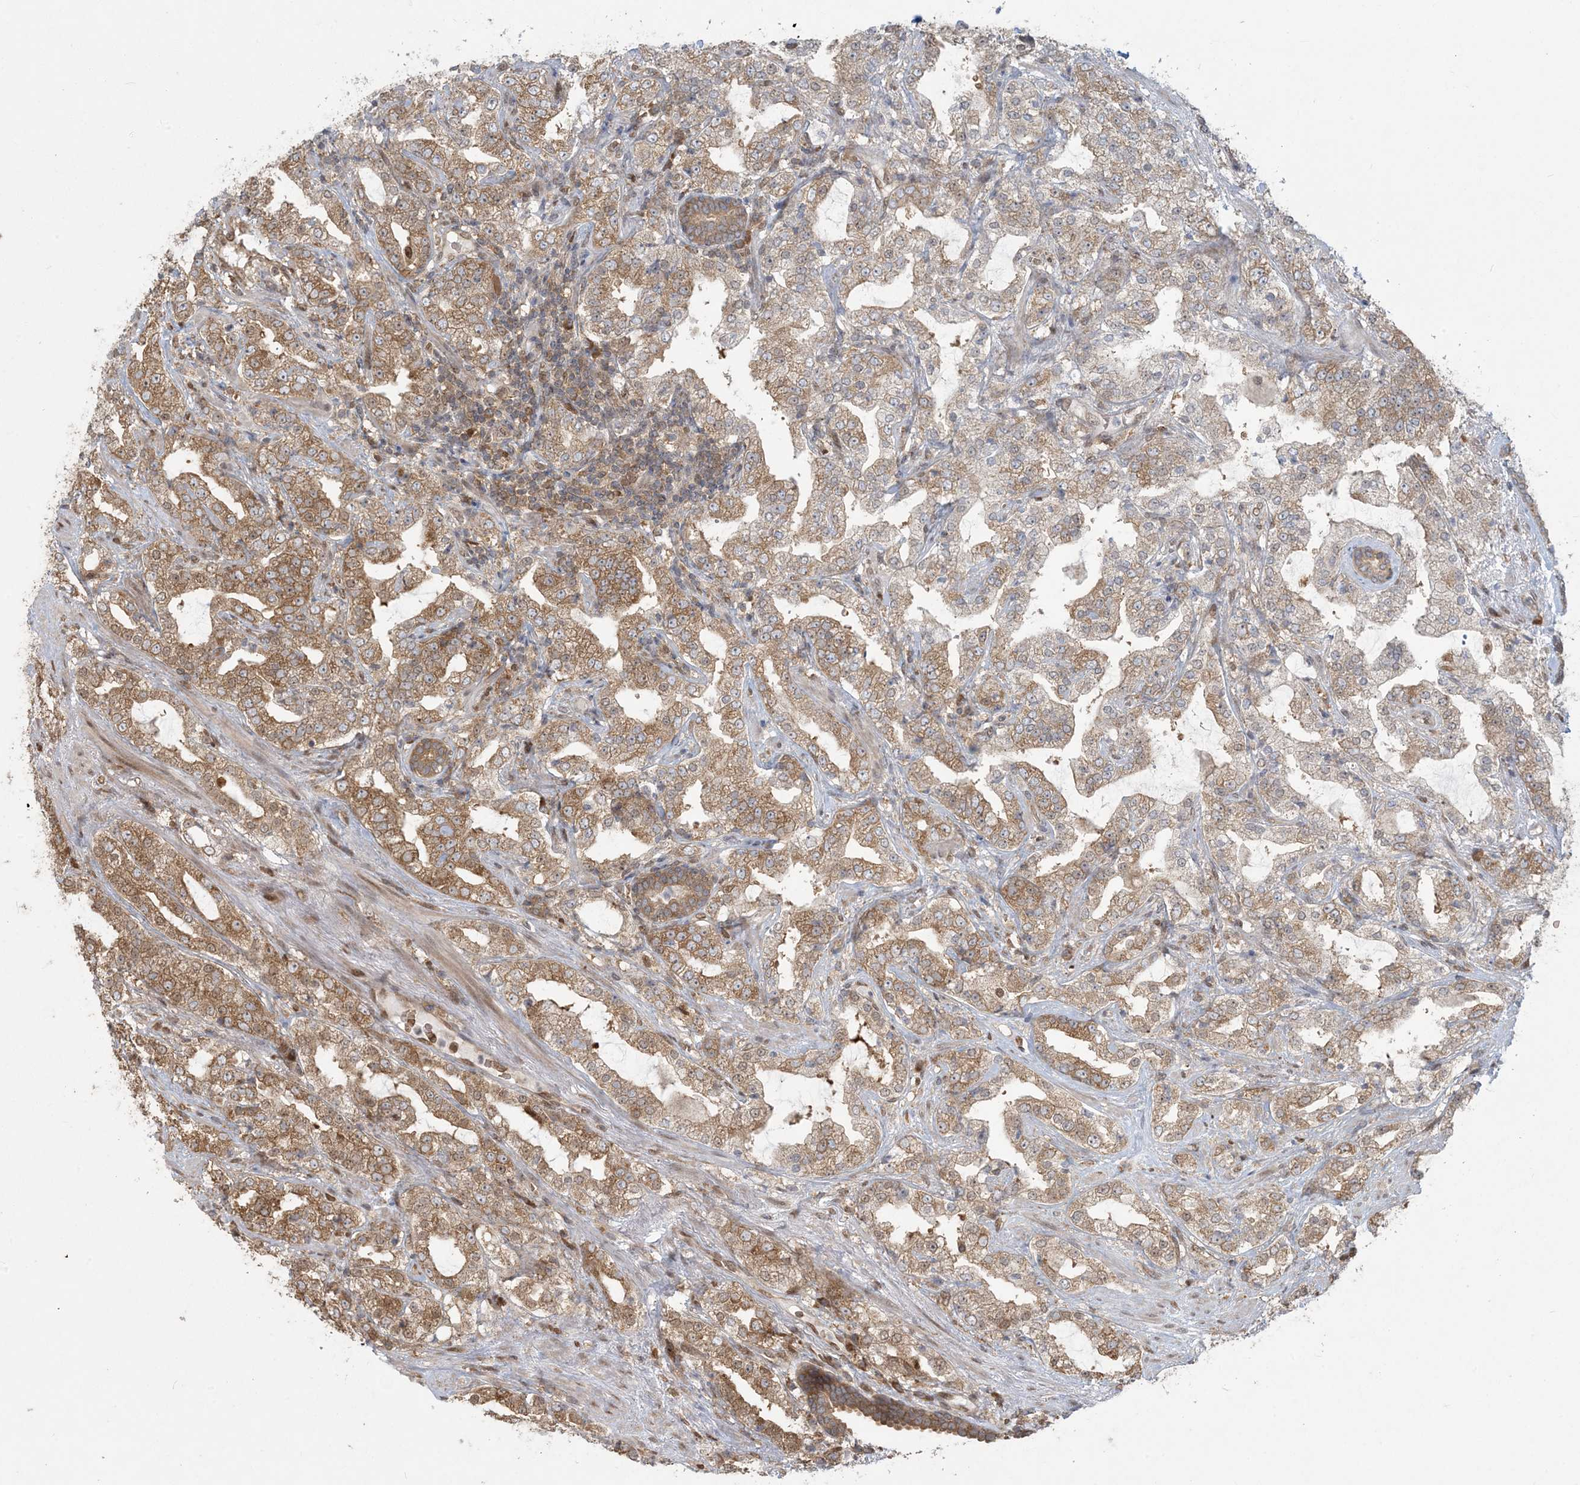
{"staining": {"intensity": "moderate", "quantity": ">75%", "location": "cytoplasmic/membranous"}, "tissue": "prostate cancer", "cell_type": "Tumor cells", "image_type": "cancer", "snomed": [{"axis": "morphology", "description": "Adenocarcinoma, High grade"}, {"axis": "topography", "description": "Prostate"}], "caption": "Brown immunohistochemical staining in human prostate adenocarcinoma (high-grade) exhibits moderate cytoplasmic/membranous expression in about >75% of tumor cells. The protein of interest is shown in brown color, while the nuclei are stained blue.", "gene": "ABCF3", "patient": {"sex": "male", "age": 64}}